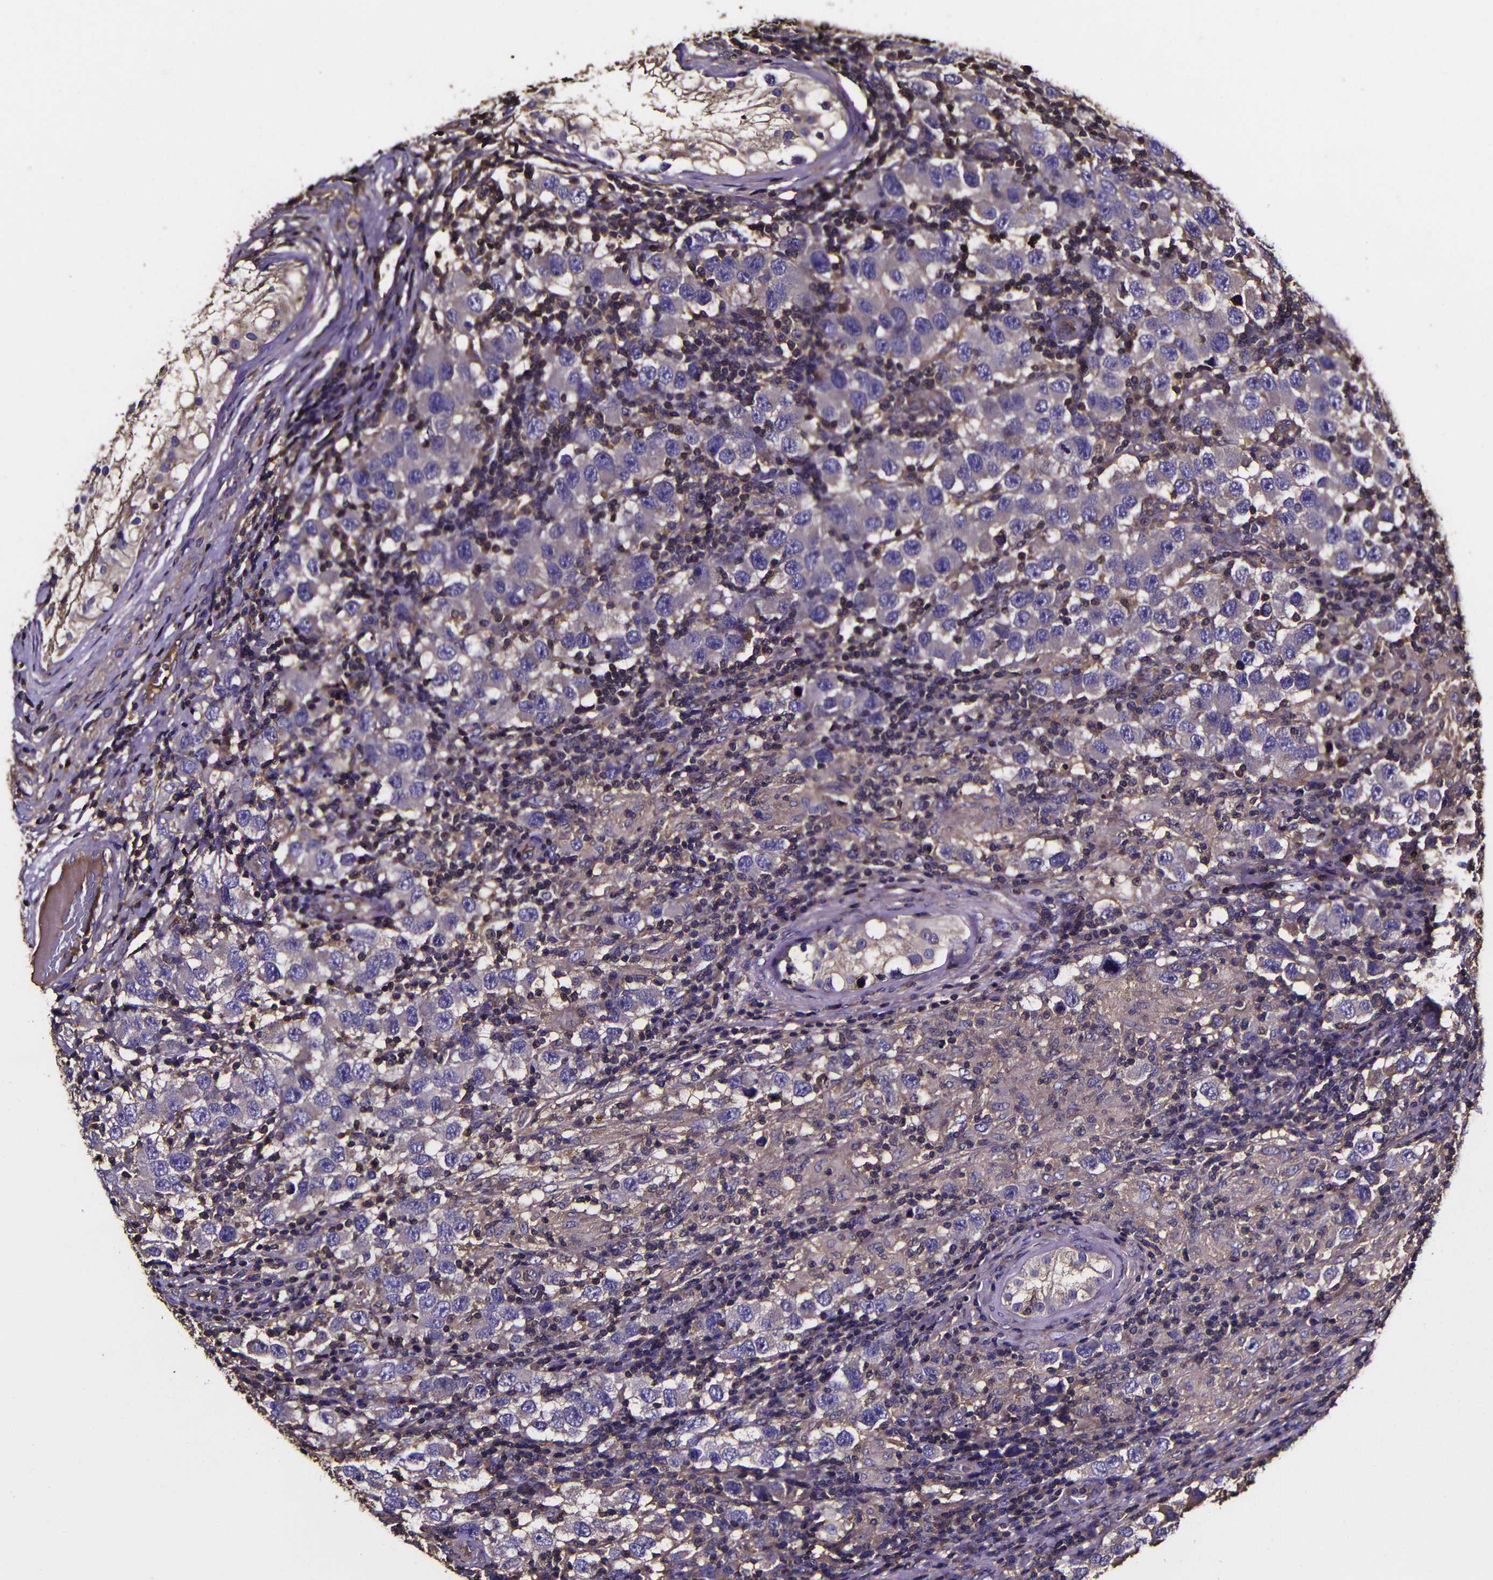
{"staining": {"intensity": "moderate", "quantity": "25%-75%", "location": "cytoplasmic/membranous"}, "tissue": "testis cancer", "cell_type": "Tumor cells", "image_type": "cancer", "snomed": [{"axis": "morphology", "description": "Carcinoma, Embryonal, NOS"}, {"axis": "topography", "description": "Testis"}], "caption": "Immunohistochemical staining of human testis cancer exhibits medium levels of moderate cytoplasmic/membranous positivity in approximately 25%-75% of tumor cells.", "gene": "MSN", "patient": {"sex": "male", "age": 21}}